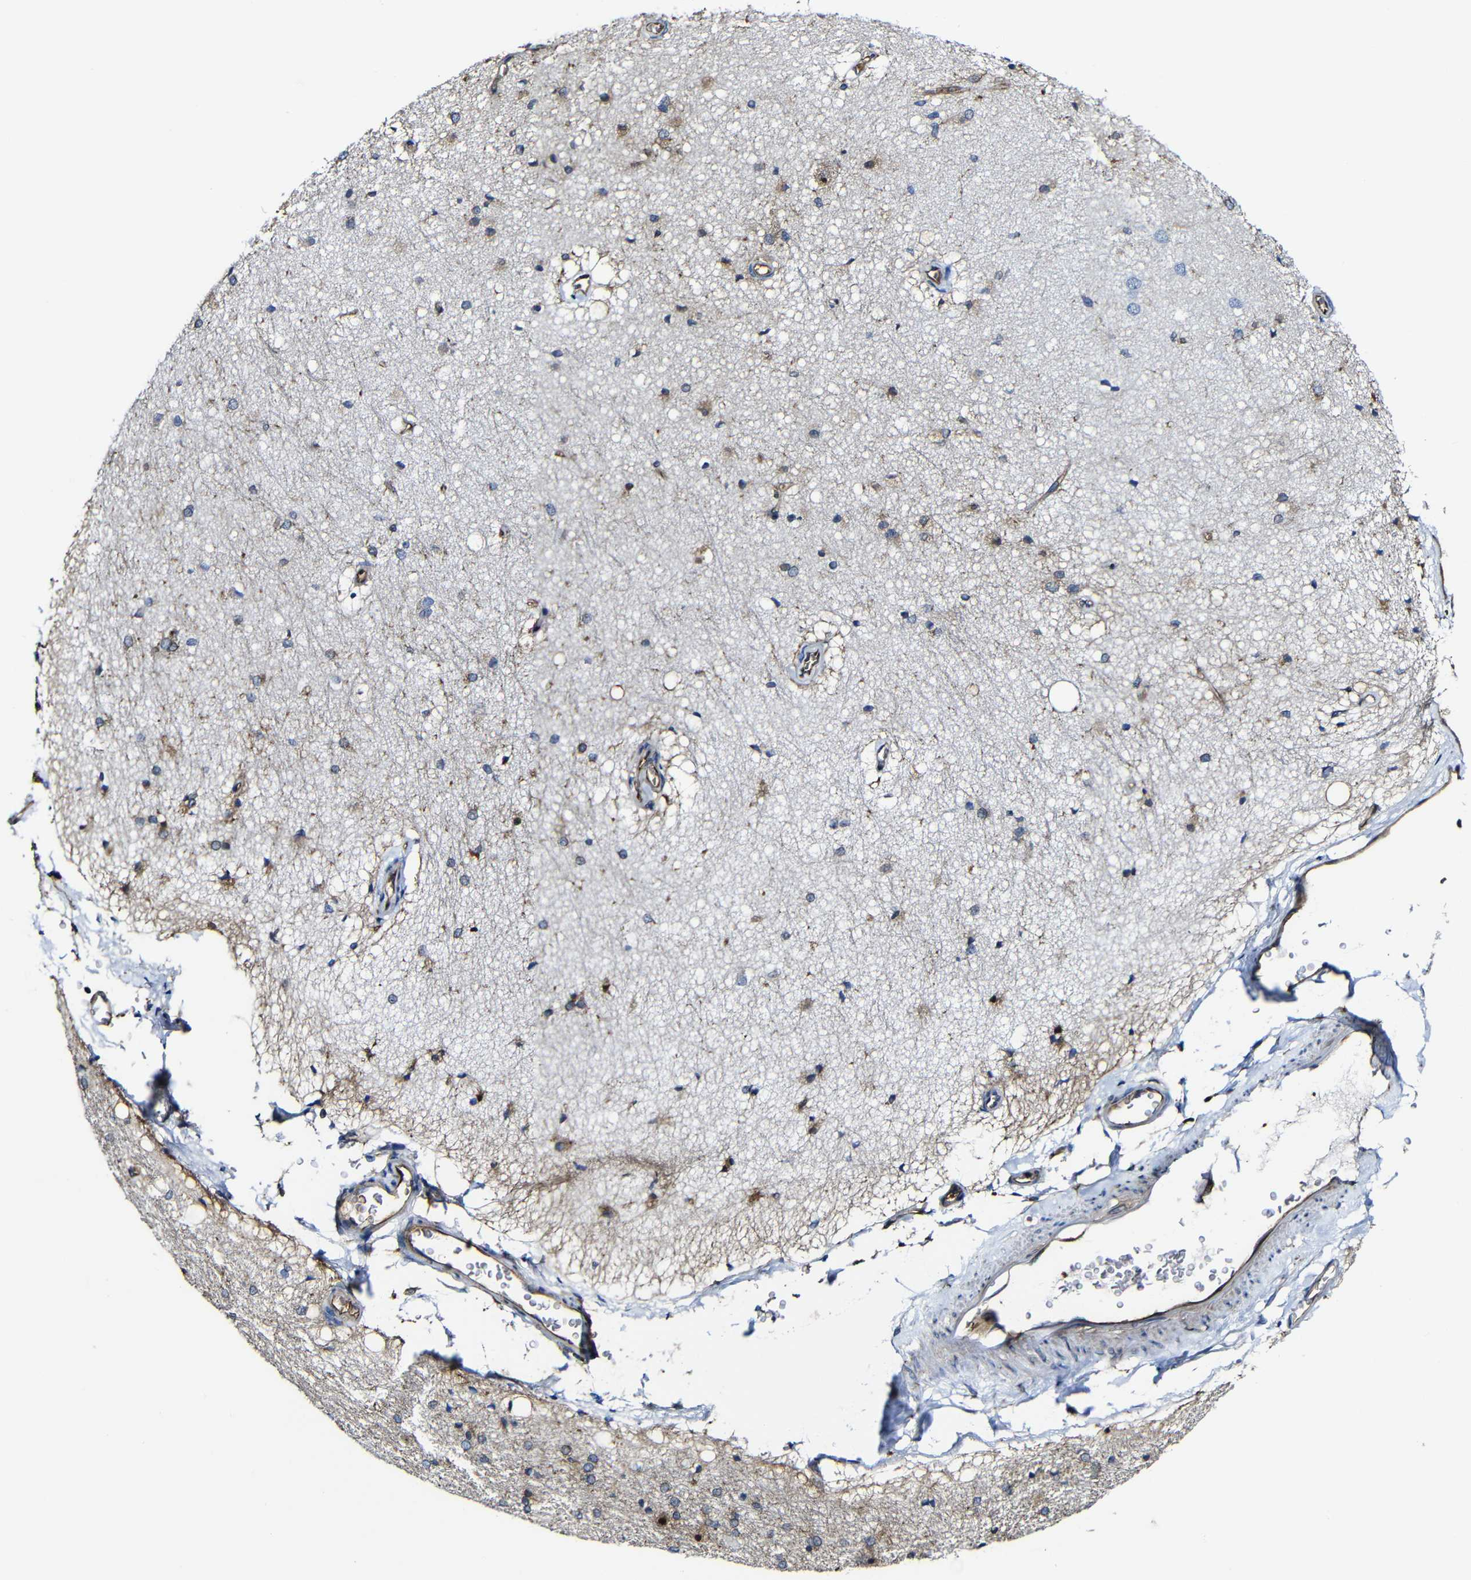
{"staining": {"intensity": "moderate", "quantity": "25%-75%", "location": "cytoplasmic/membranous,nuclear"}, "tissue": "hippocampus", "cell_type": "Glial cells", "image_type": "normal", "snomed": [{"axis": "morphology", "description": "Normal tissue, NOS"}, {"axis": "topography", "description": "Hippocampus"}], "caption": "Hippocampus stained with a brown dye exhibits moderate cytoplasmic/membranous,nuclear positive positivity in approximately 25%-75% of glial cells.", "gene": "MSN", "patient": {"sex": "female", "age": 19}}